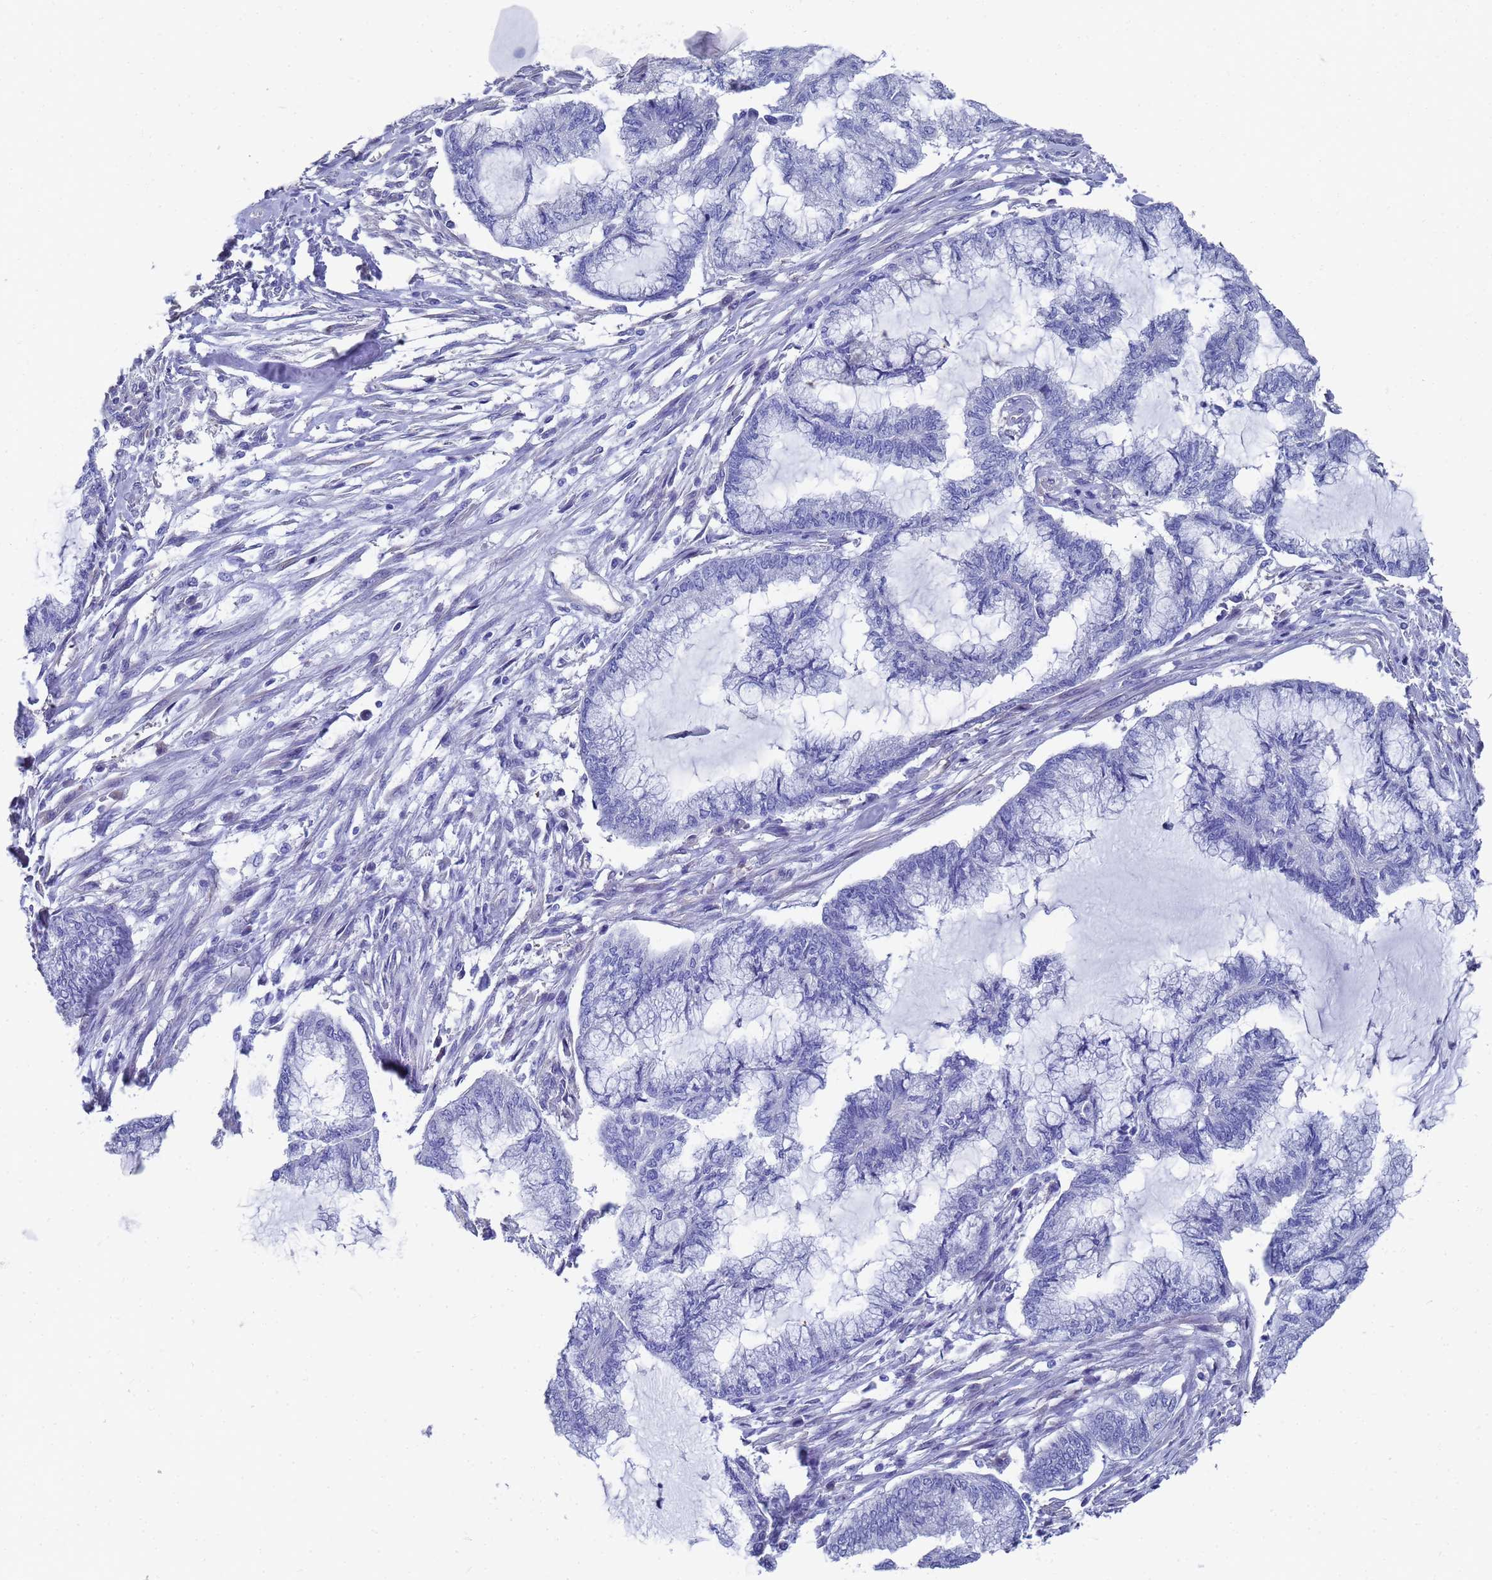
{"staining": {"intensity": "negative", "quantity": "none", "location": "none"}, "tissue": "endometrial cancer", "cell_type": "Tumor cells", "image_type": "cancer", "snomed": [{"axis": "morphology", "description": "Adenocarcinoma, NOS"}, {"axis": "topography", "description": "Endometrium"}], "caption": "Endometrial cancer (adenocarcinoma) was stained to show a protein in brown. There is no significant expression in tumor cells.", "gene": "TUBB1", "patient": {"sex": "female", "age": 86}}